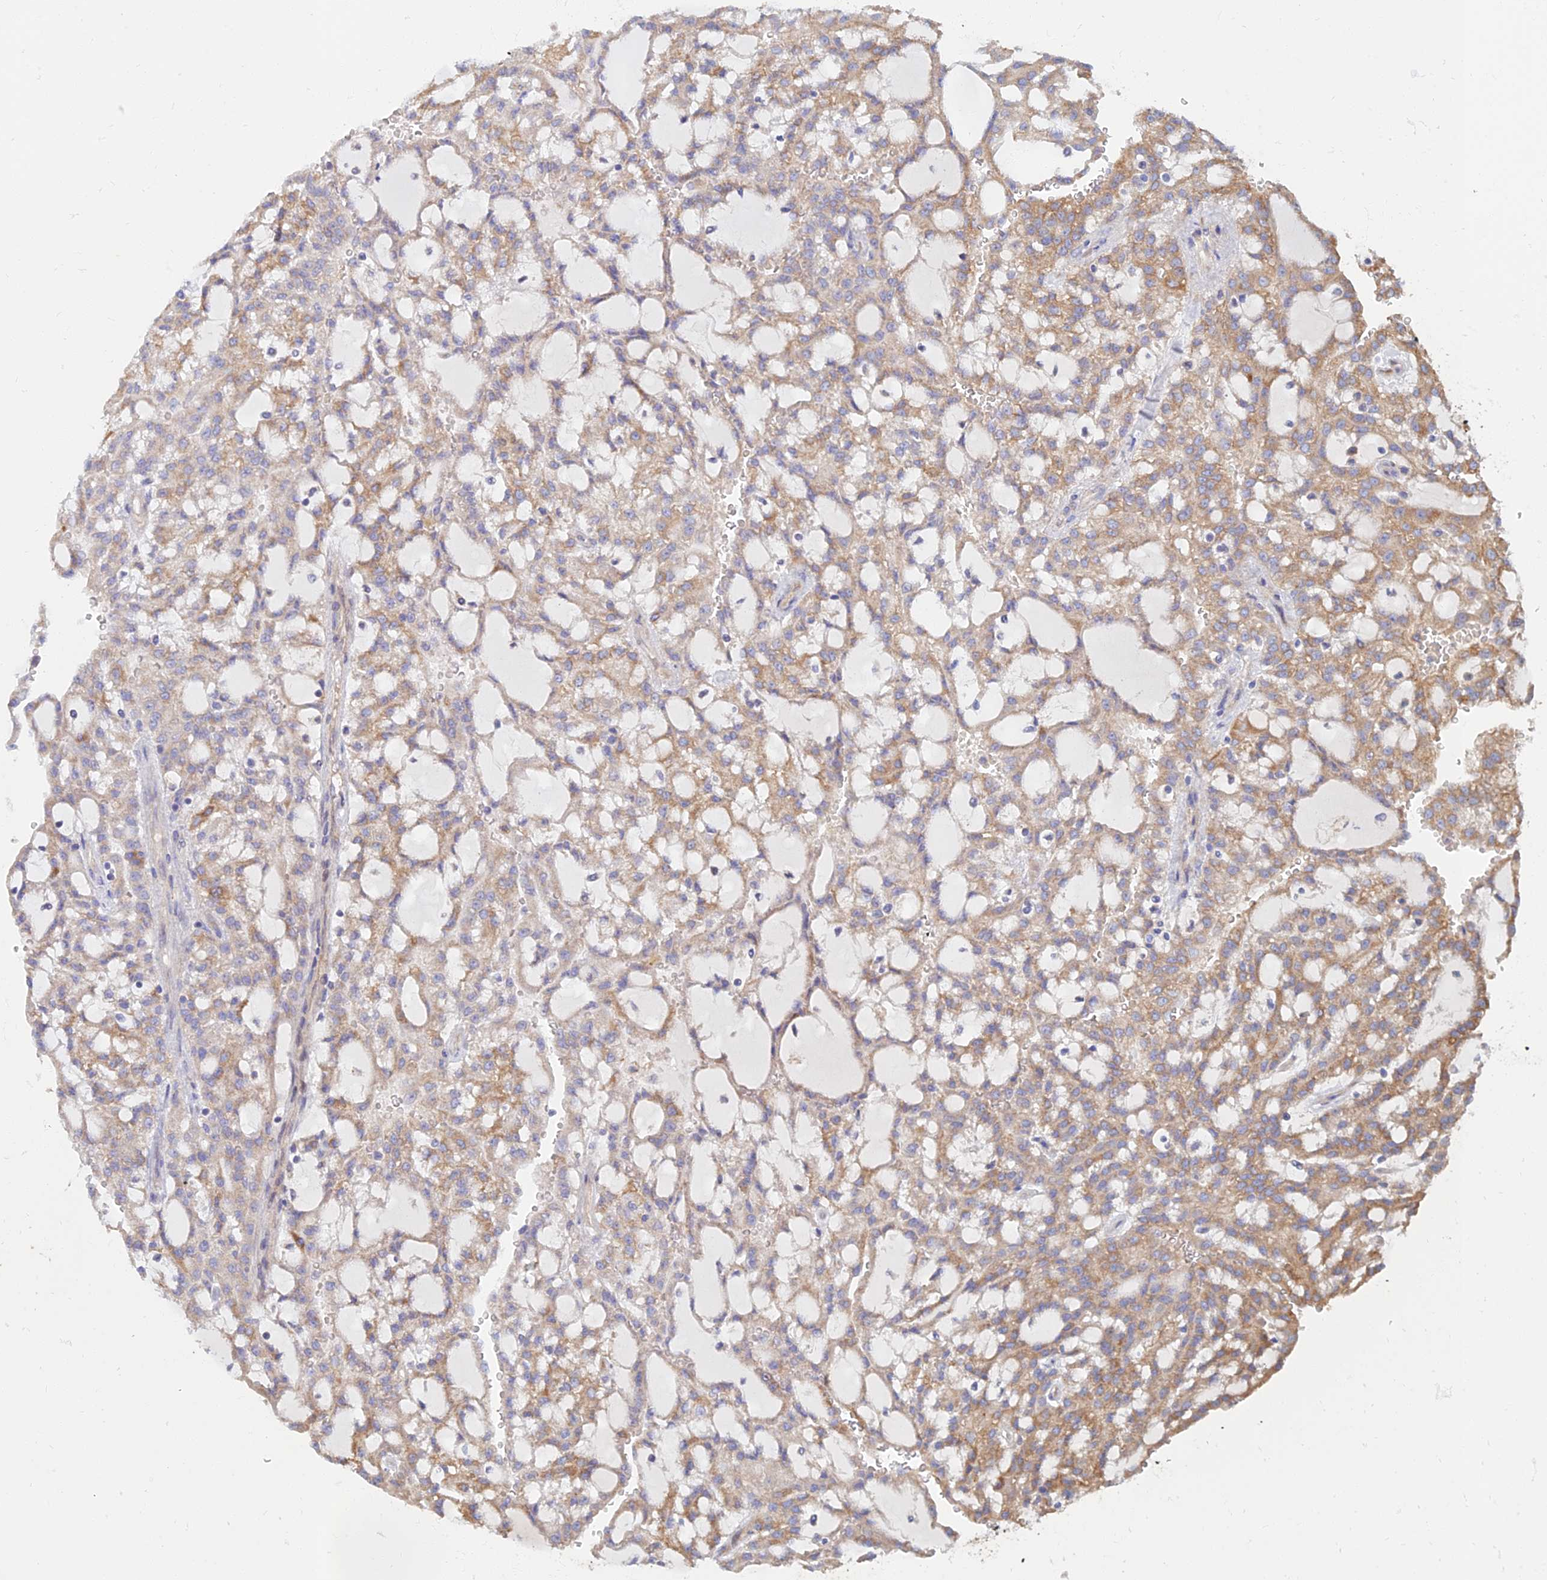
{"staining": {"intensity": "weak", "quantity": "25%-75%", "location": "cytoplasmic/membranous"}, "tissue": "renal cancer", "cell_type": "Tumor cells", "image_type": "cancer", "snomed": [{"axis": "morphology", "description": "Adenocarcinoma, NOS"}, {"axis": "topography", "description": "Kidney"}], "caption": "Protein staining of adenocarcinoma (renal) tissue exhibits weak cytoplasmic/membranous staining in approximately 25%-75% of tumor cells. (Stains: DAB (3,3'-diaminobenzidine) in brown, nuclei in blue, Microscopy: brightfield microscopy at high magnification).", "gene": "TMEM44", "patient": {"sex": "male", "age": 63}}